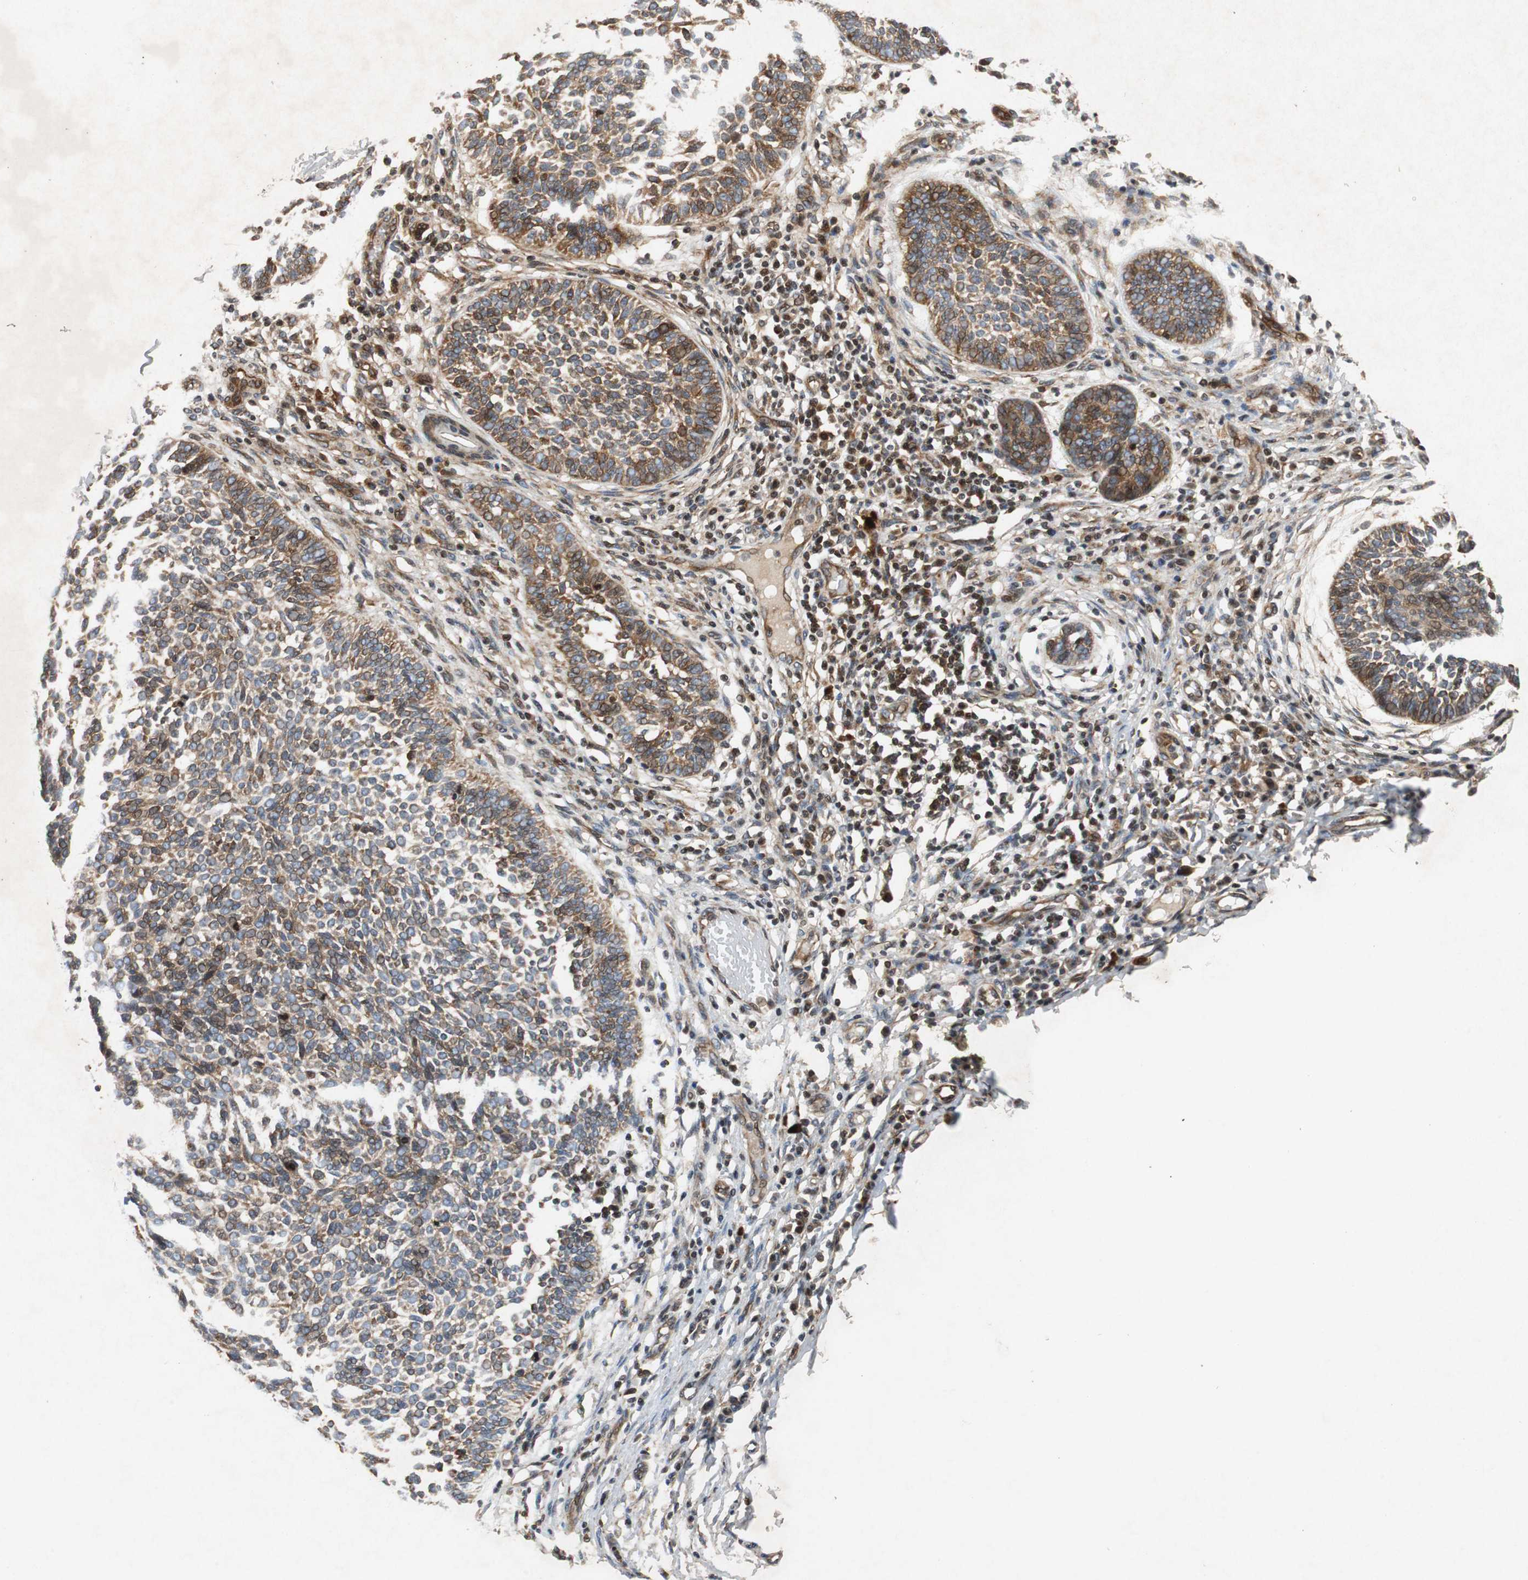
{"staining": {"intensity": "moderate", "quantity": "25%-75%", "location": "cytoplasmic/membranous"}, "tissue": "skin cancer", "cell_type": "Tumor cells", "image_type": "cancer", "snomed": [{"axis": "morphology", "description": "Normal tissue, NOS"}, {"axis": "morphology", "description": "Basal cell carcinoma"}, {"axis": "topography", "description": "Skin"}], "caption": "Protein analysis of skin cancer (basal cell carcinoma) tissue shows moderate cytoplasmic/membranous staining in approximately 25%-75% of tumor cells. (Brightfield microscopy of DAB IHC at high magnification).", "gene": "TUBA4A", "patient": {"sex": "male", "age": 87}}